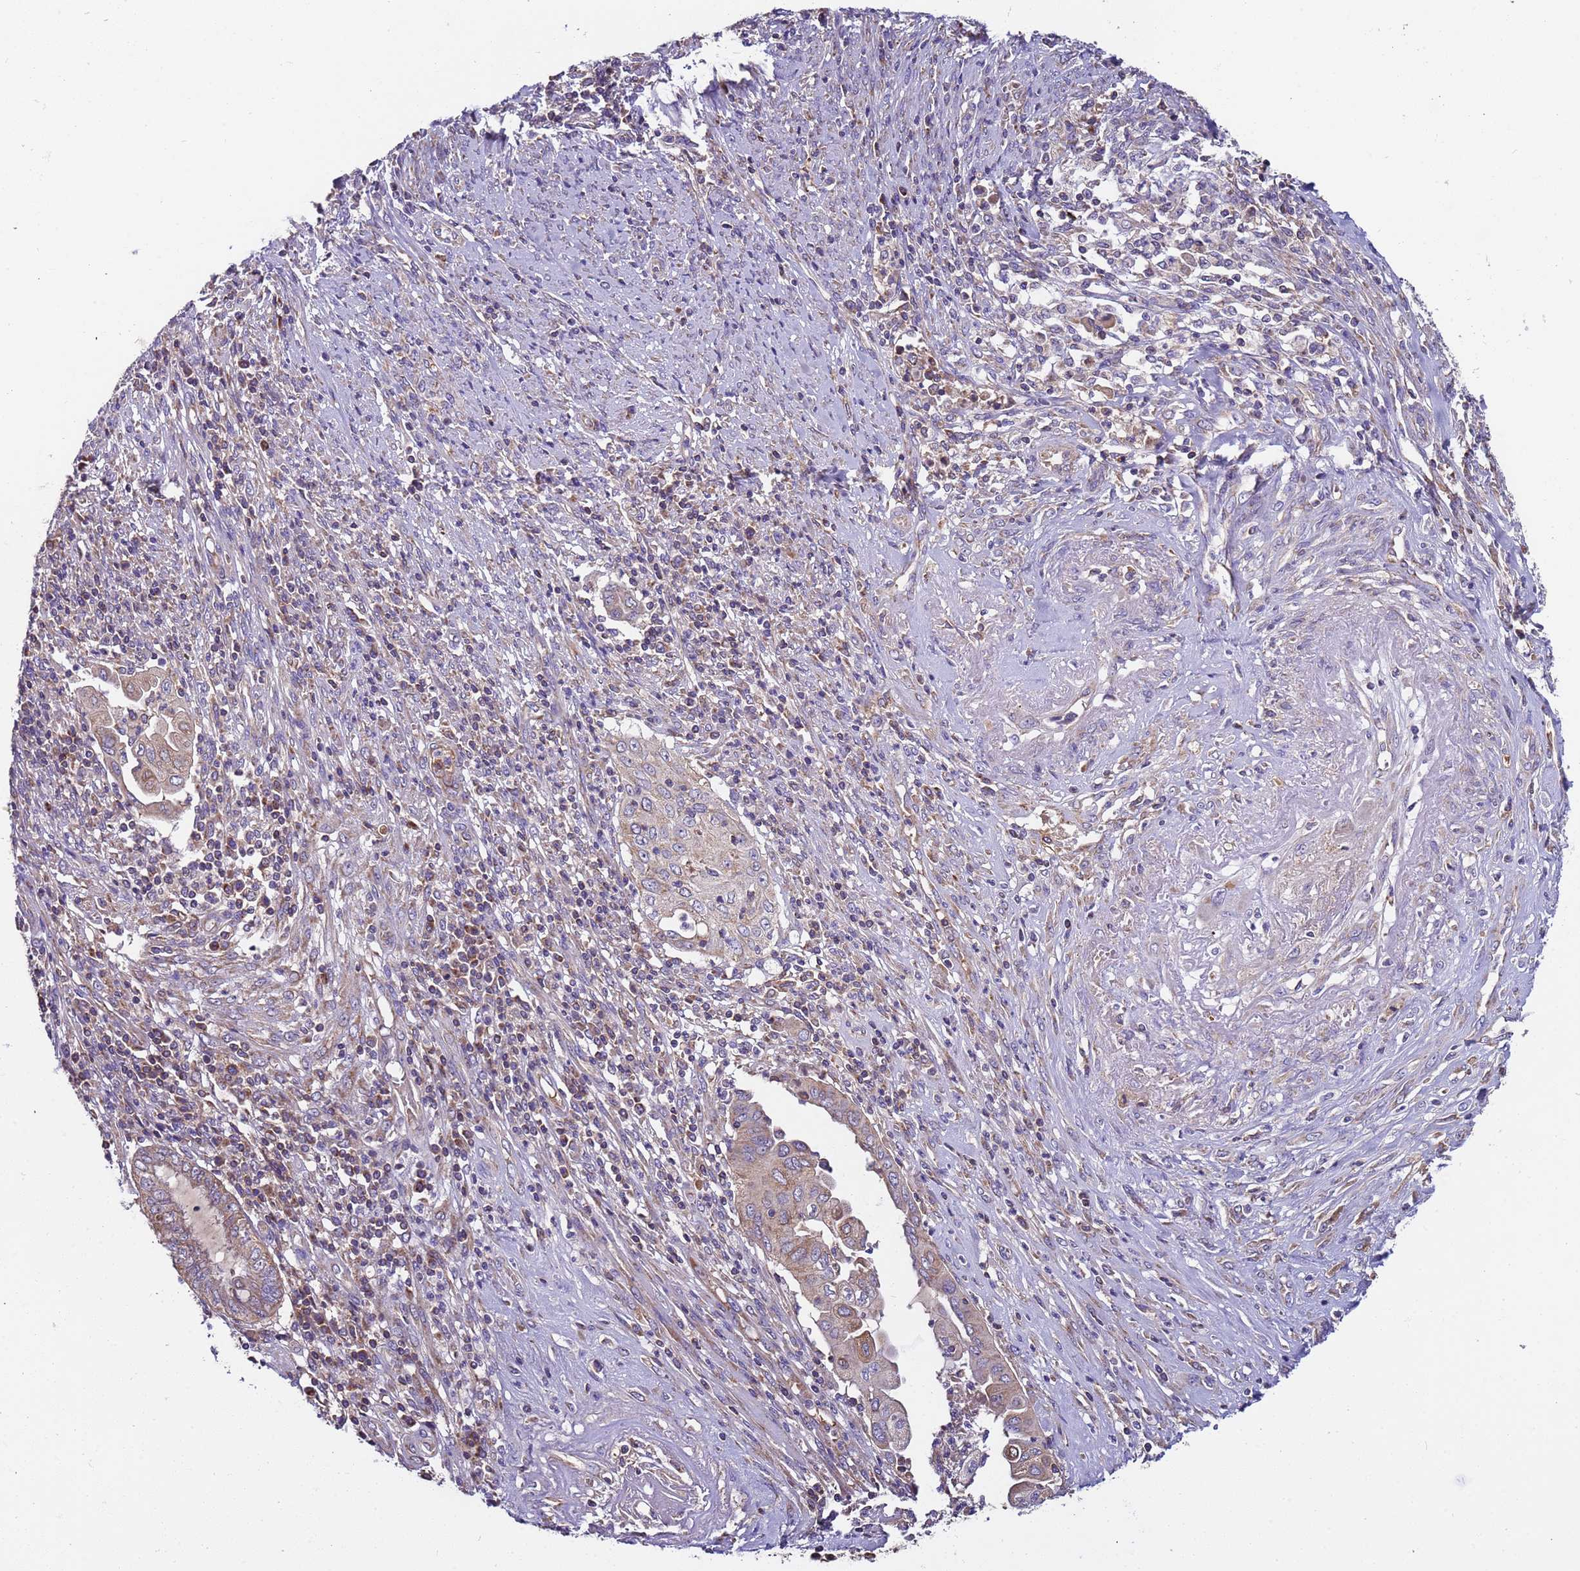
{"staining": {"intensity": "weak", "quantity": "<25%", "location": "cytoplasmic/membranous"}, "tissue": "endometrial cancer", "cell_type": "Tumor cells", "image_type": "cancer", "snomed": [{"axis": "morphology", "description": "Adenocarcinoma, NOS"}, {"axis": "topography", "description": "Uterus"}, {"axis": "topography", "description": "Endometrium"}], "caption": "High power microscopy photomicrograph of an immunohistochemistry photomicrograph of endometrial cancer (adenocarcinoma), revealing no significant positivity in tumor cells.", "gene": "TMEM126A", "patient": {"sex": "female", "age": 70}}